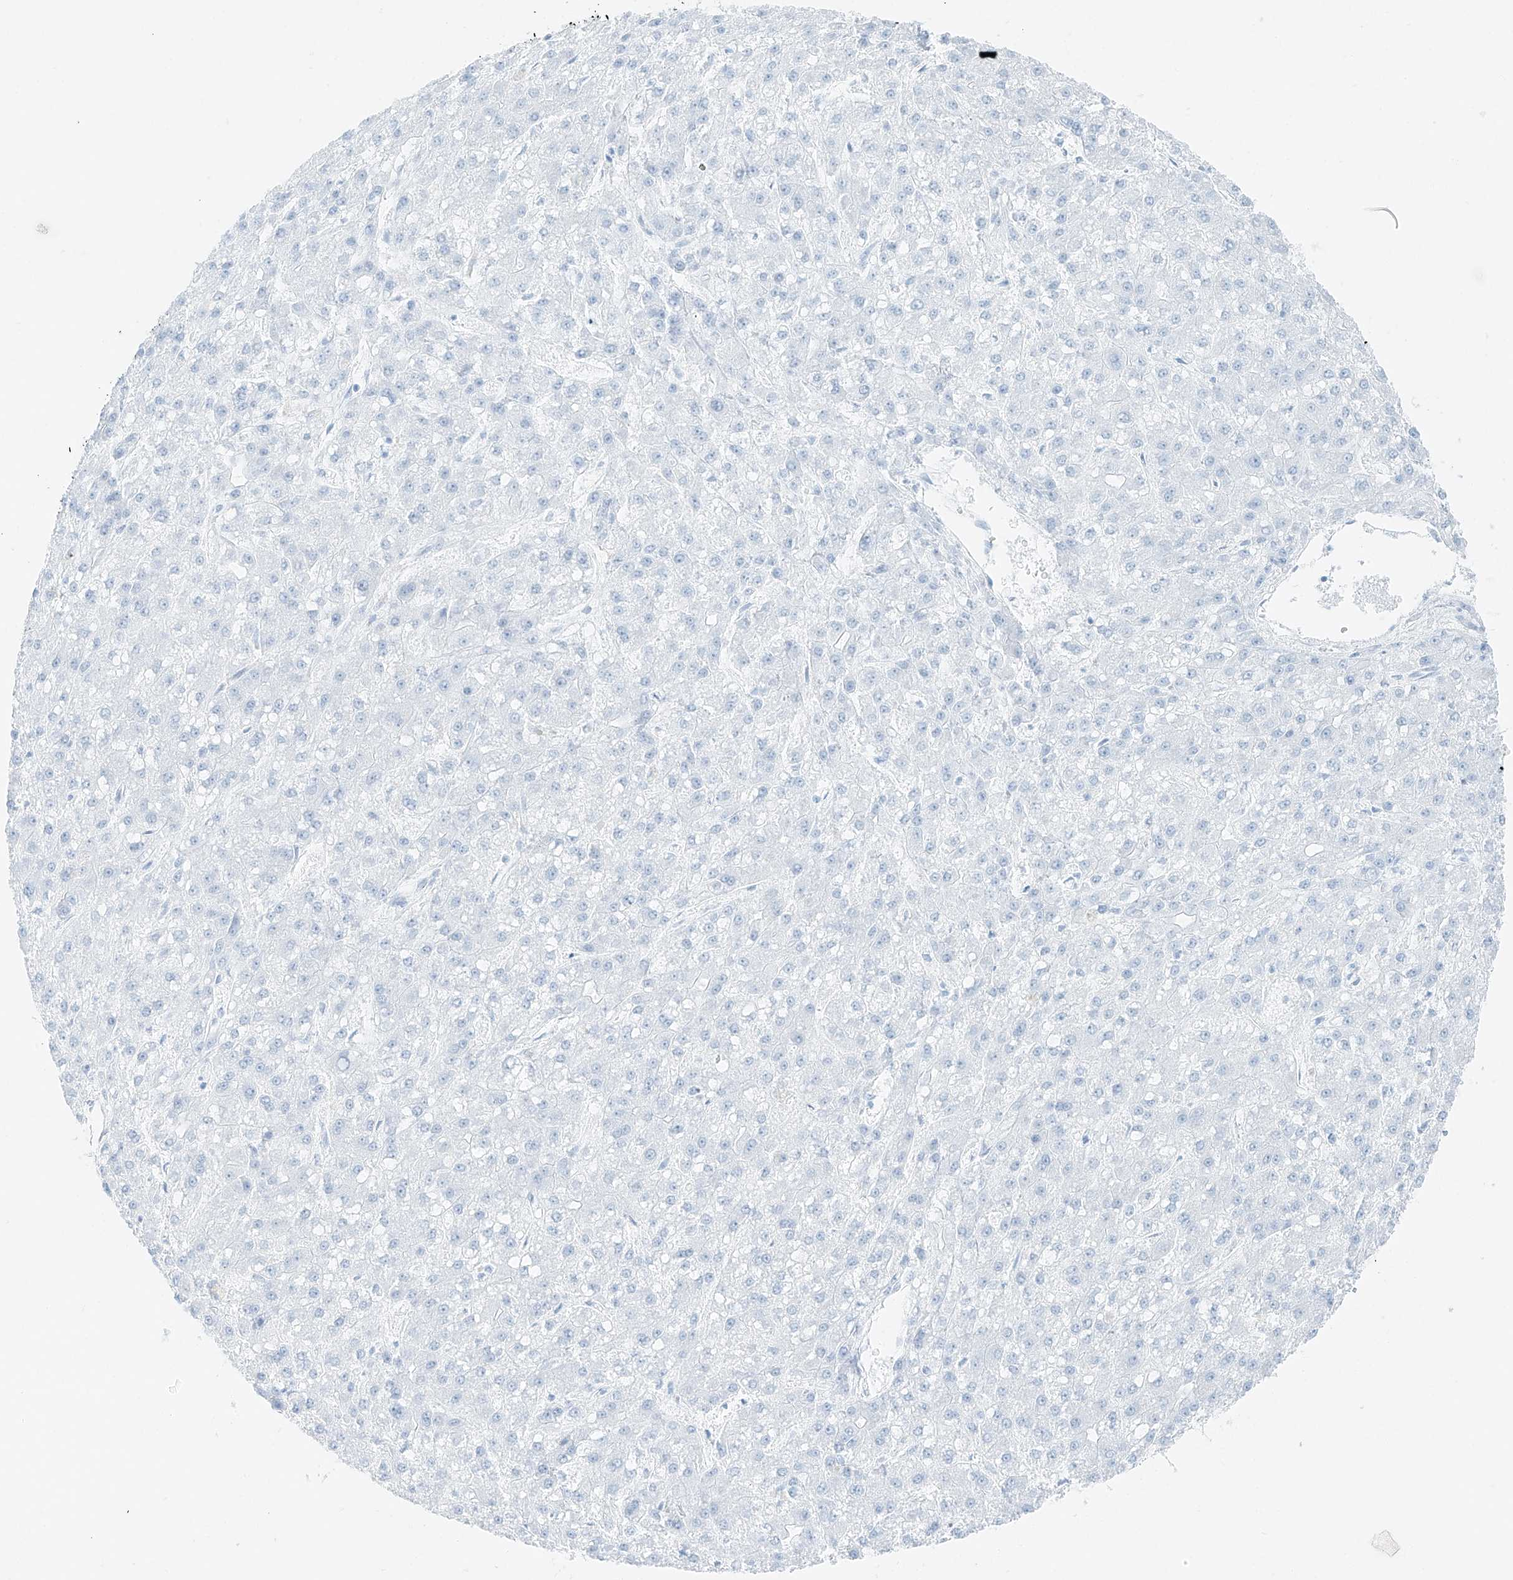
{"staining": {"intensity": "negative", "quantity": "none", "location": "none"}, "tissue": "liver cancer", "cell_type": "Tumor cells", "image_type": "cancer", "snomed": [{"axis": "morphology", "description": "Carcinoma, Hepatocellular, NOS"}, {"axis": "topography", "description": "Liver"}], "caption": "Image shows no significant protein expression in tumor cells of hepatocellular carcinoma (liver).", "gene": "SMCP", "patient": {"sex": "male", "age": 67}}